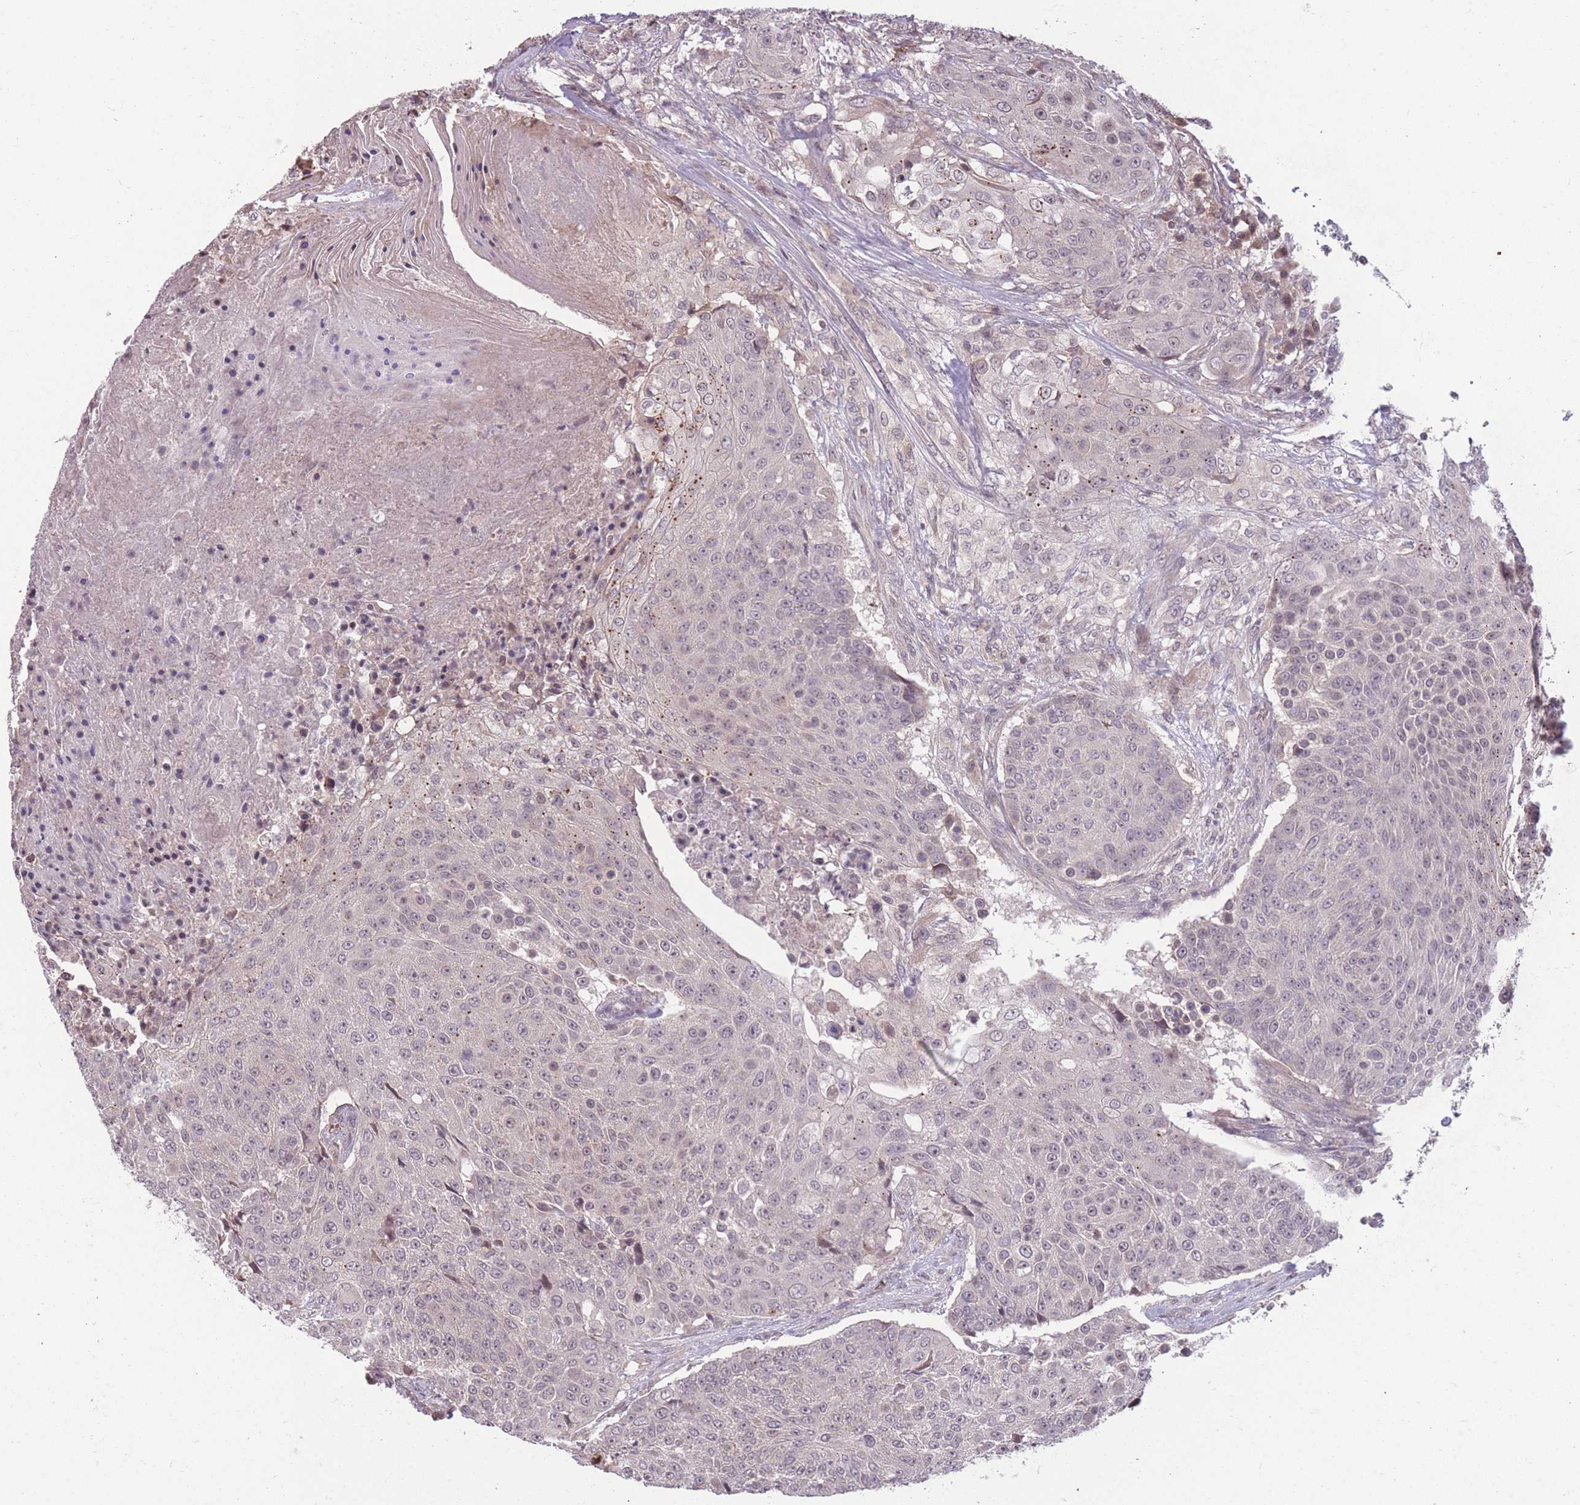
{"staining": {"intensity": "negative", "quantity": "none", "location": "none"}, "tissue": "urothelial cancer", "cell_type": "Tumor cells", "image_type": "cancer", "snomed": [{"axis": "morphology", "description": "Urothelial carcinoma, High grade"}, {"axis": "topography", "description": "Urinary bladder"}], "caption": "This histopathology image is of urothelial cancer stained with immunohistochemistry (IHC) to label a protein in brown with the nuclei are counter-stained blue. There is no expression in tumor cells. (DAB (3,3'-diaminobenzidine) IHC, high magnification).", "gene": "GGT5", "patient": {"sex": "female", "age": 63}}